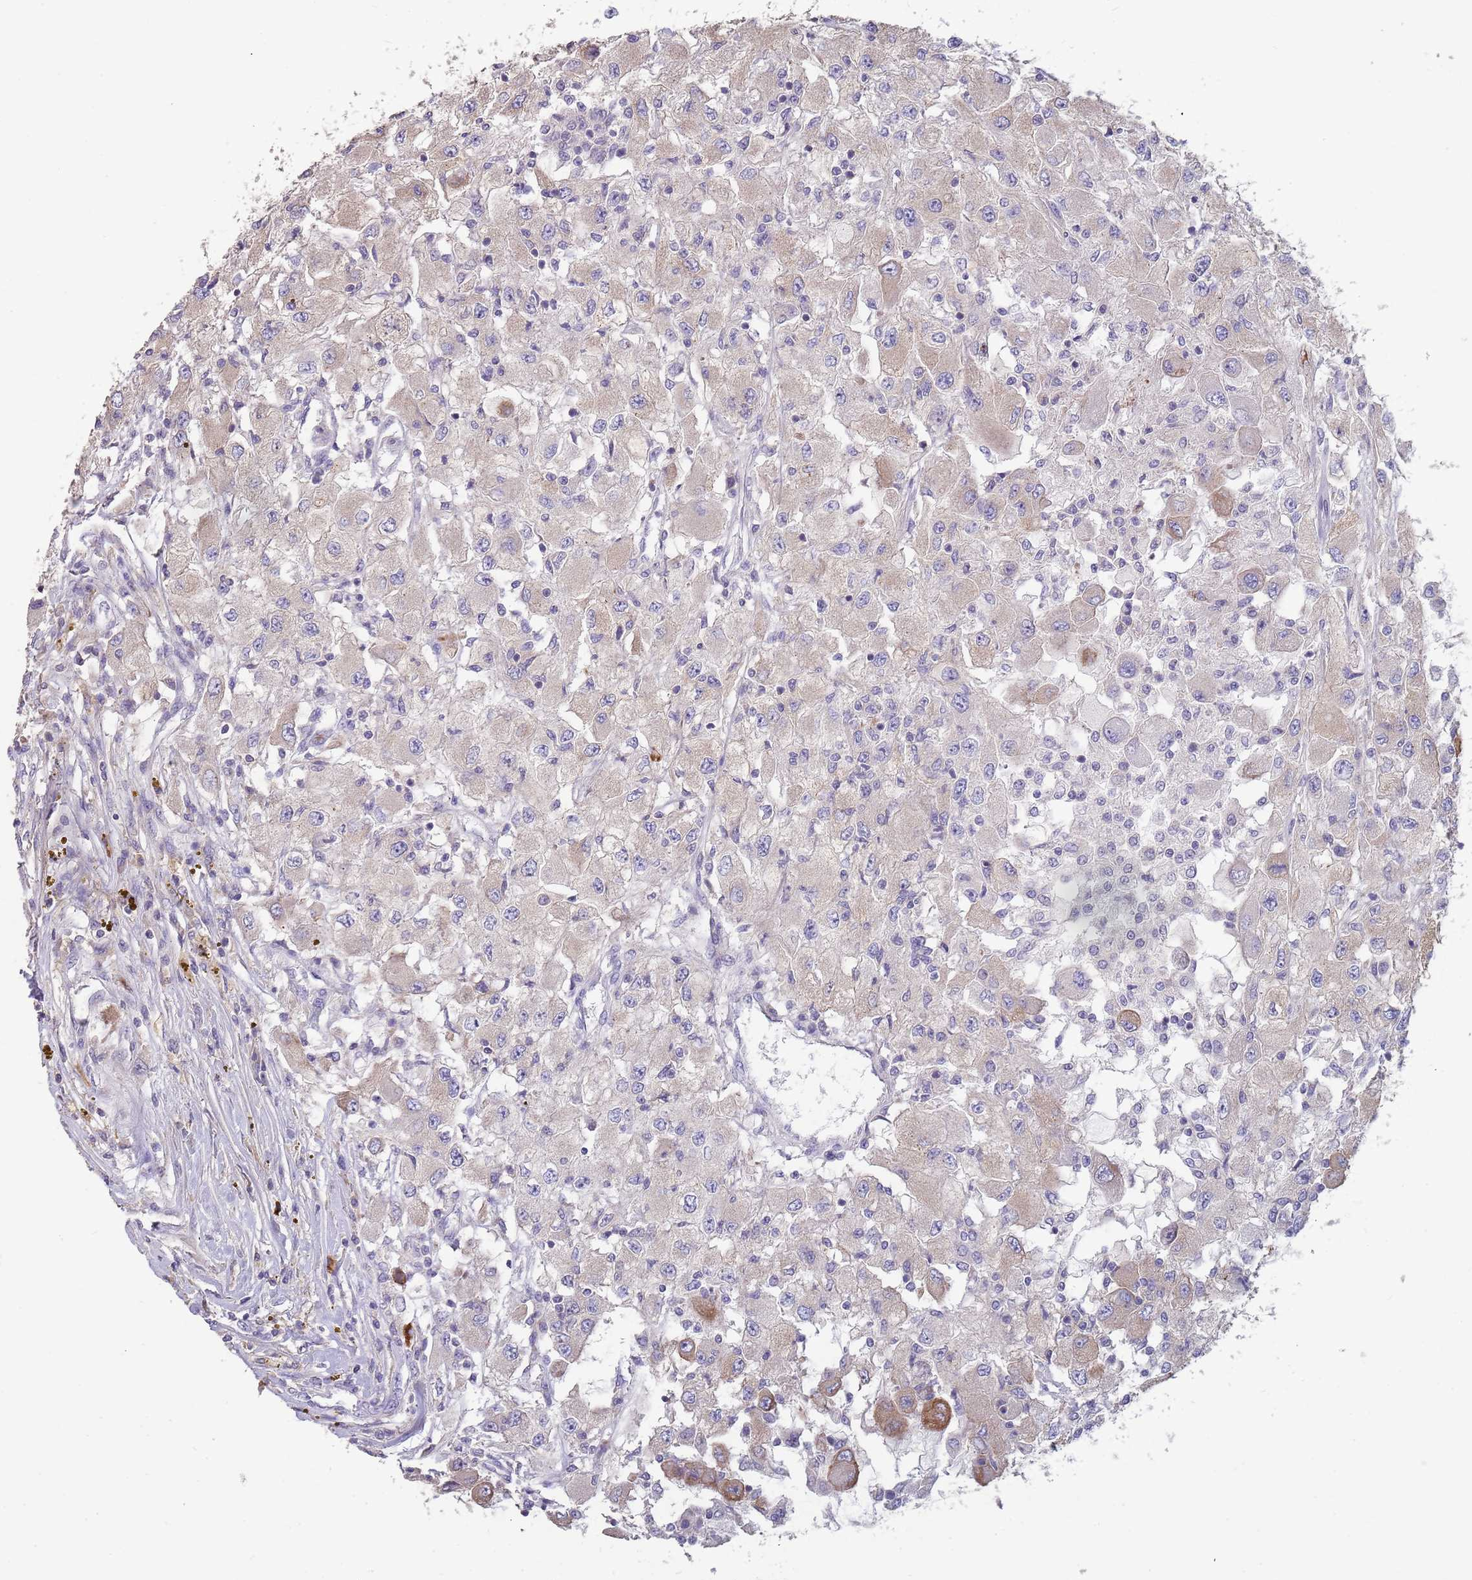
{"staining": {"intensity": "moderate", "quantity": "<25%", "location": "cytoplasmic/membranous"}, "tissue": "renal cancer", "cell_type": "Tumor cells", "image_type": "cancer", "snomed": [{"axis": "morphology", "description": "Adenocarcinoma, NOS"}, {"axis": "topography", "description": "Kidney"}], "caption": "This is an image of immunohistochemistry staining of renal adenocarcinoma, which shows moderate positivity in the cytoplasmic/membranous of tumor cells.", "gene": "SUSD1", "patient": {"sex": "female", "age": 67}}